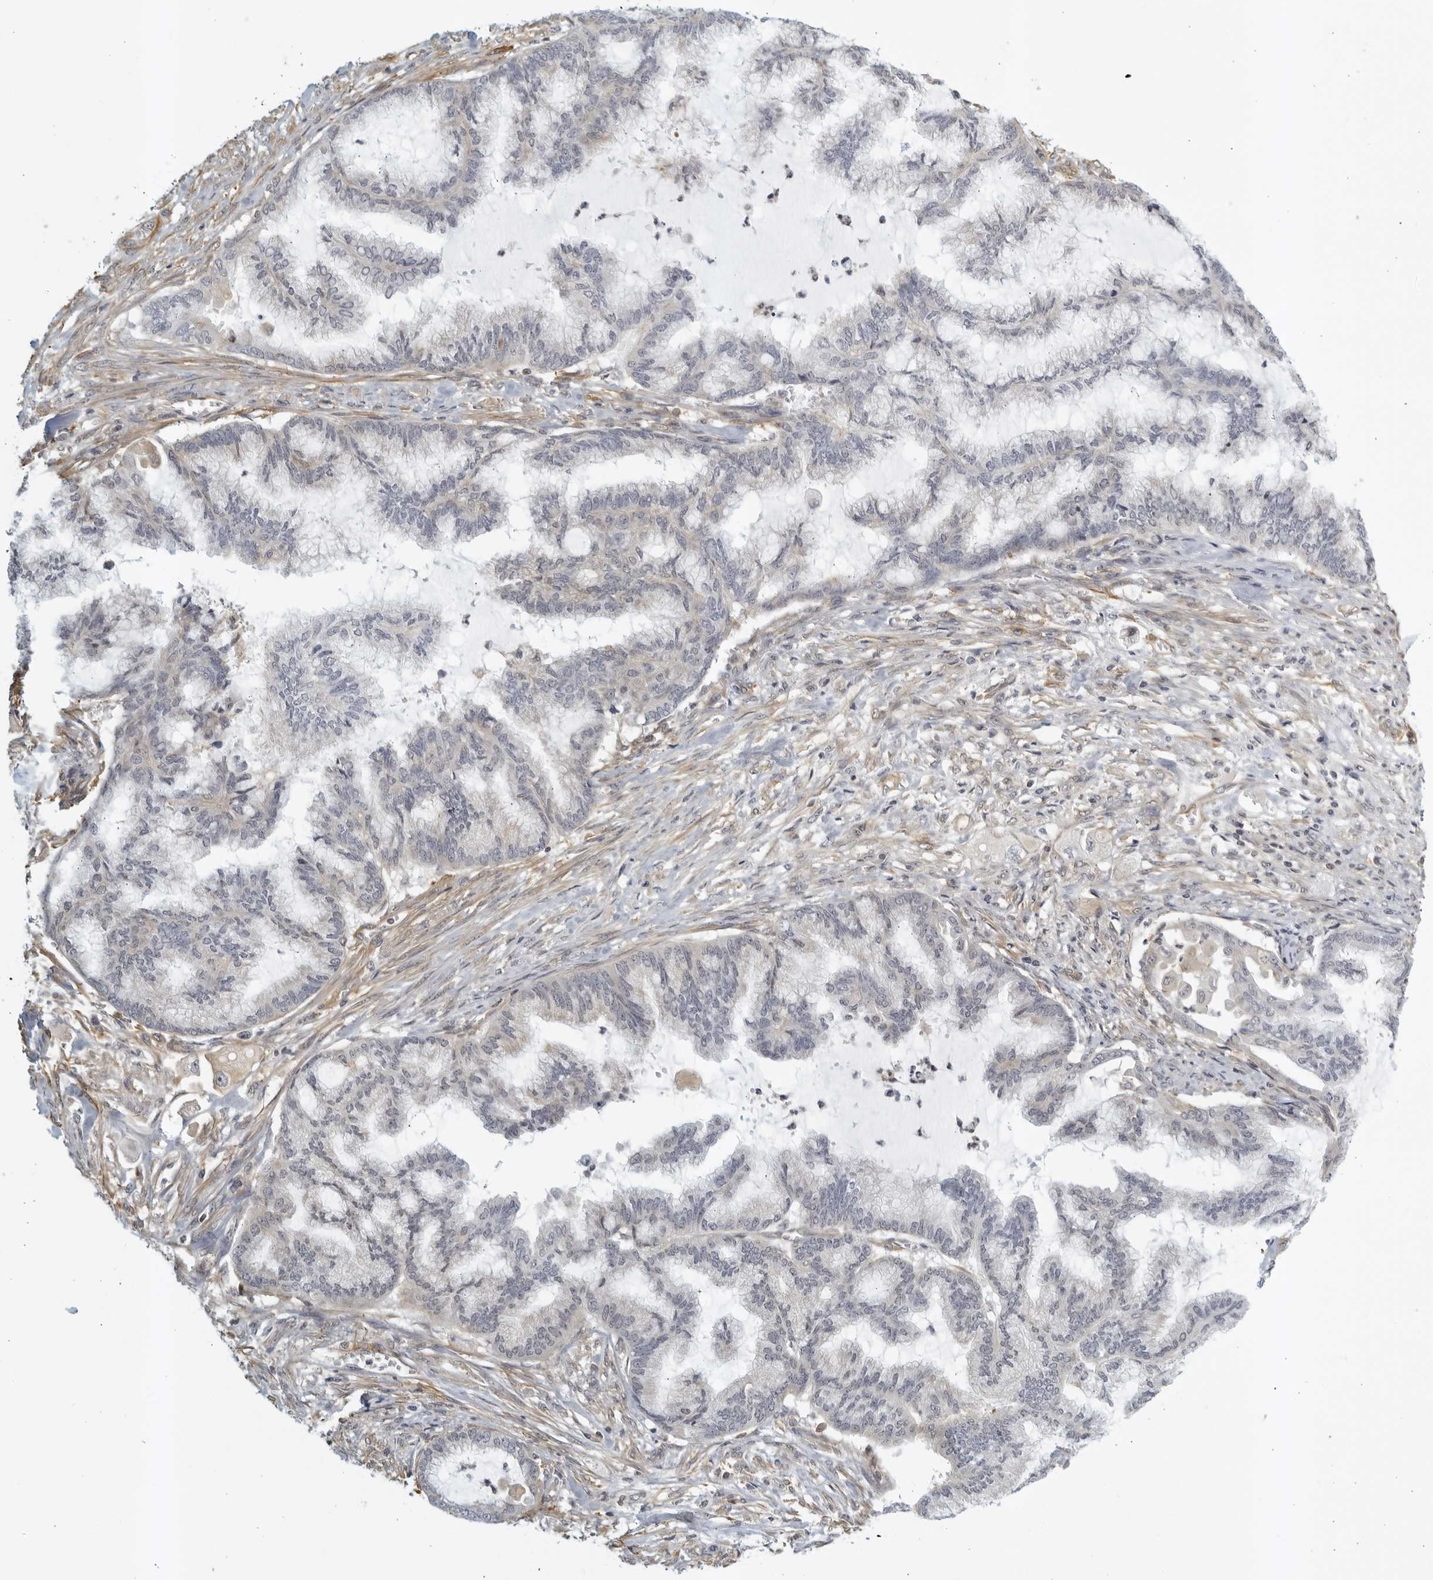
{"staining": {"intensity": "negative", "quantity": "none", "location": "none"}, "tissue": "endometrial cancer", "cell_type": "Tumor cells", "image_type": "cancer", "snomed": [{"axis": "morphology", "description": "Adenocarcinoma, NOS"}, {"axis": "topography", "description": "Endometrium"}], "caption": "Adenocarcinoma (endometrial) was stained to show a protein in brown. There is no significant positivity in tumor cells.", "gene": "SERTAD4", "patient": {"sex": "female", "age": 86}}